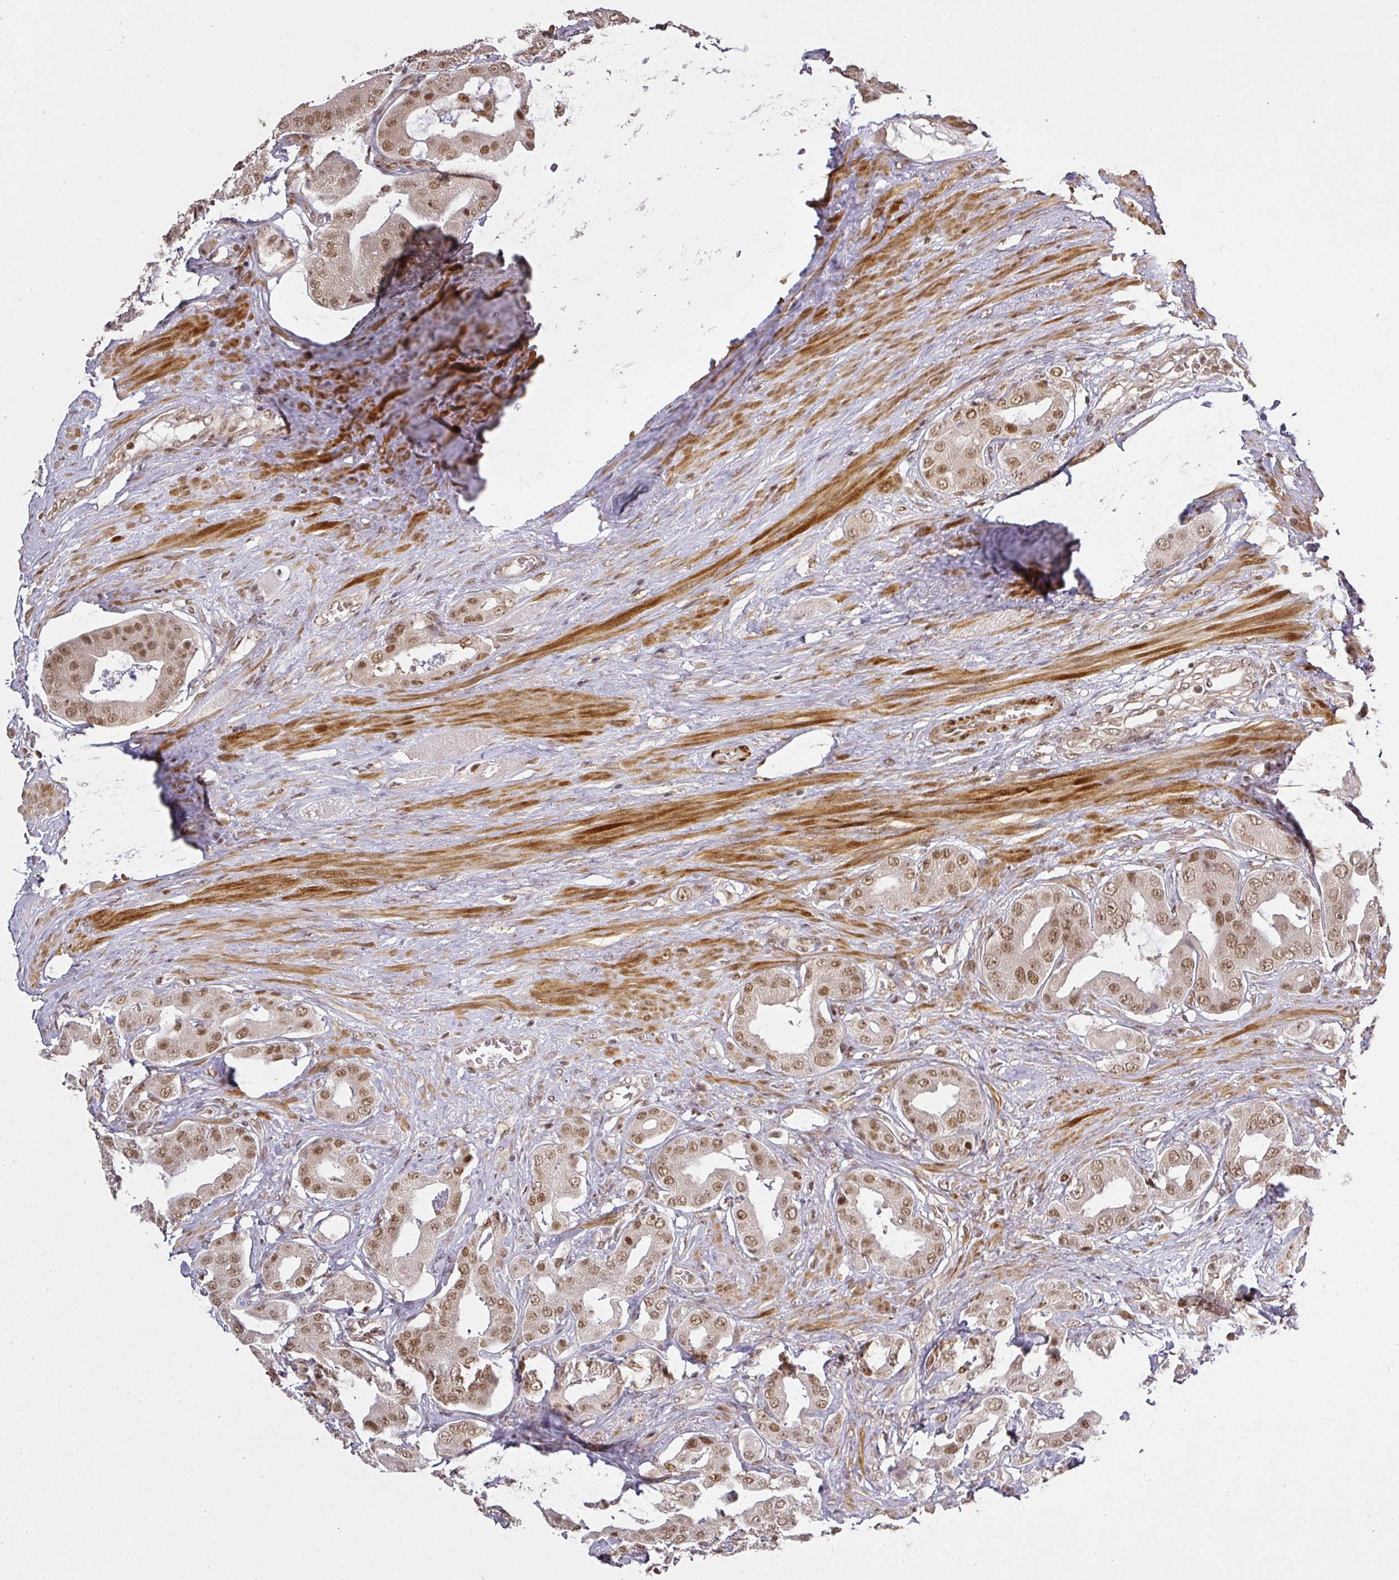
{"staining": {"intensity": "moderate", "quantity": ">75%", "location": "nuclear"}, "tissue": "prostate cancer", "cell_type": "Tumor cells", "image_type": "cancer", "snomed": [{"axis": "morphology", "description": "Adenocarcinoma, High grade"}, {"axis": "topography", "description": "Prostate"}], "caption": "DAB (3,3'-diaminobenzidine) immunohistochemical staining of high-grade adenocarcinoma (prostate) shows moderate nuclear protein expression in about >75% of tumor cells.", "gene": "GPRIN2", "patient": {"sex": "male", "age": 63}}